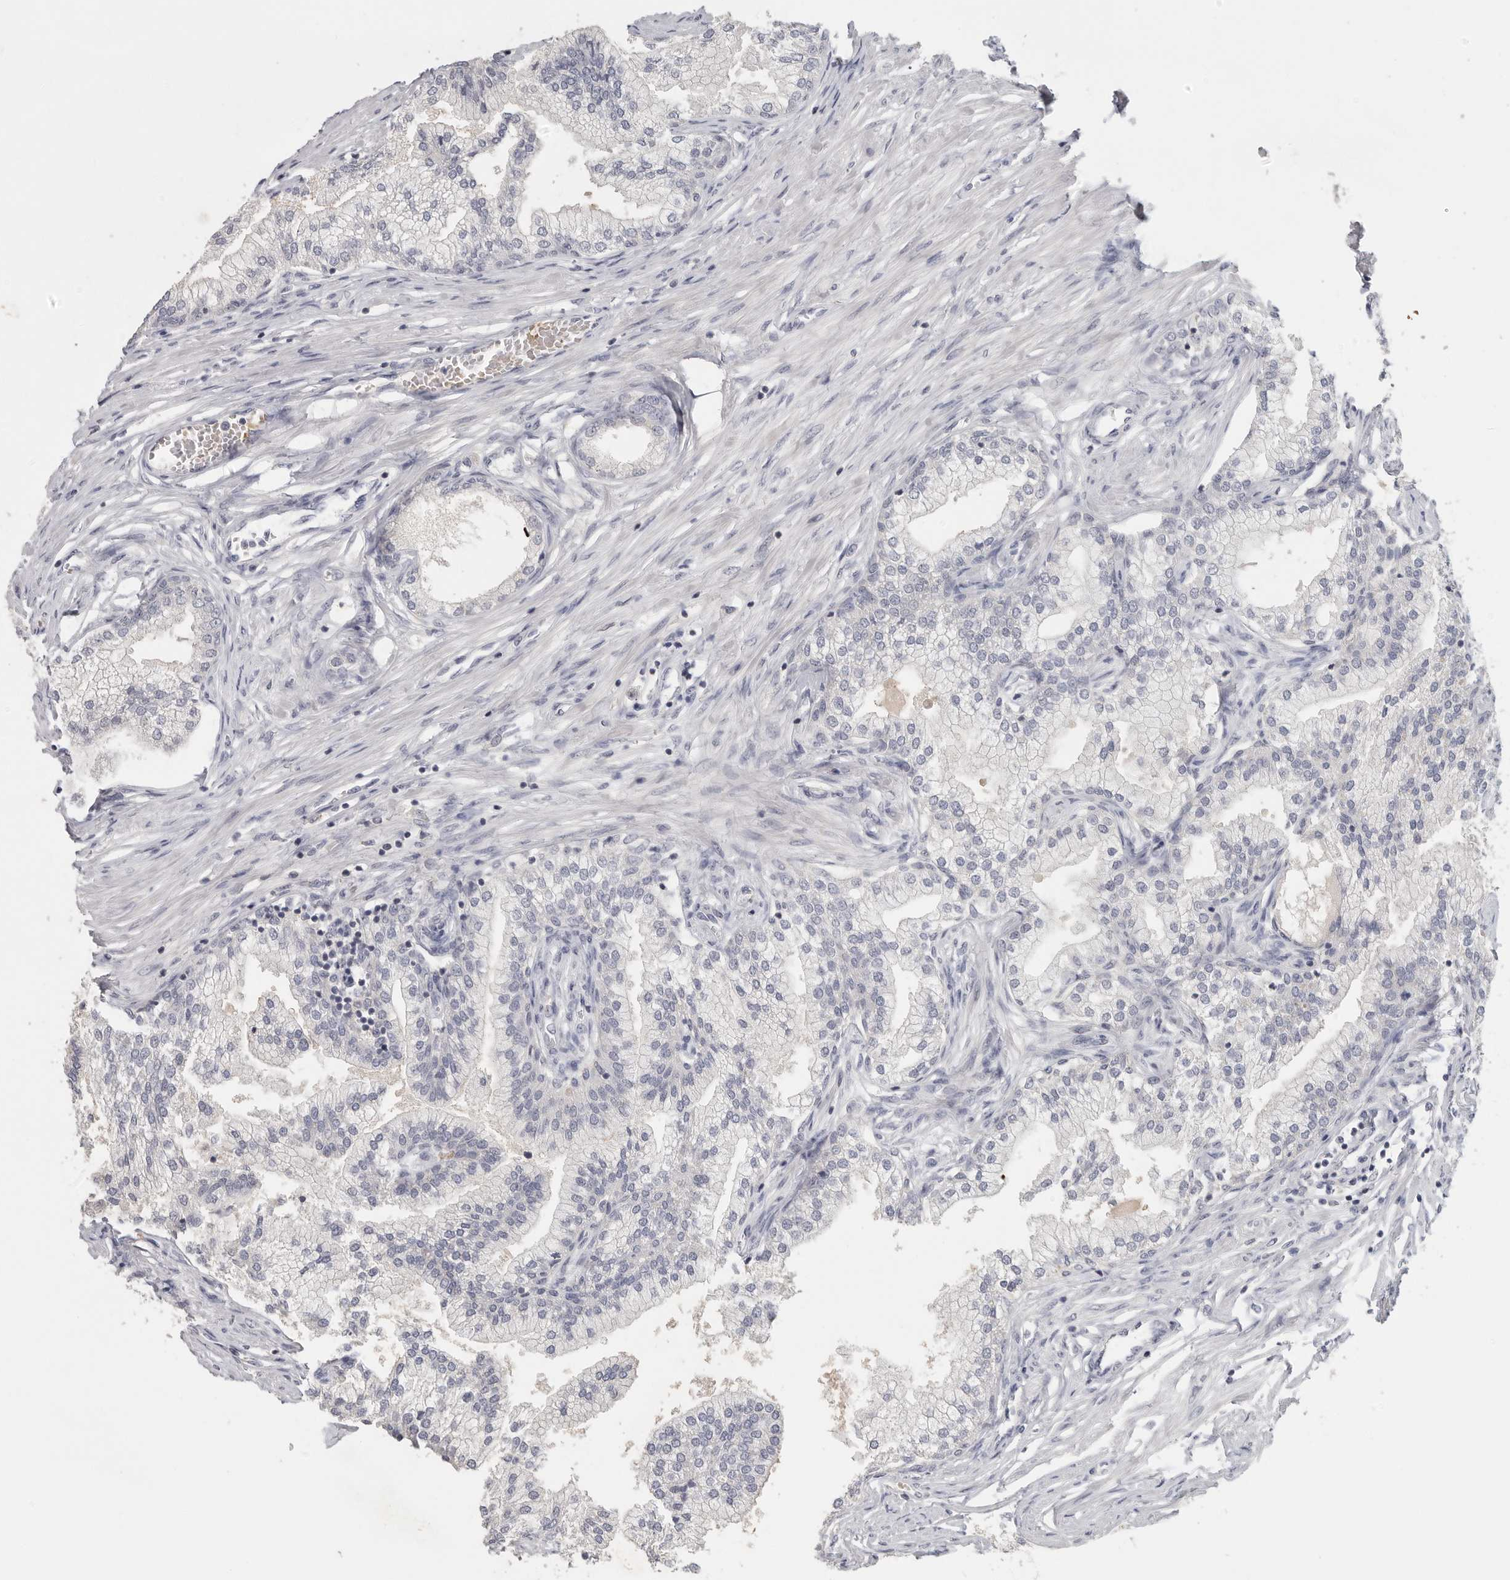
{"staining": {"intensity": "negative", "quantity": "none", "location": "none"}, "tissue": "prostate", "cell_type": "Glandular cells", "image_type": "normal", "snomed": [{"axis": "morphology", "description": "Normal tissue, NOS"}, {"axis": "morphology", "description": "Urothelial carcinoma, Low grade"}, {"axis": "topography", "description": "Urinary bladder"}, {"axis": "topography", "description": "Prostate"}], "caption": "The histopathology image displays no staining of glandular cells in normal prostate. (Stains: DAB IHC with hematoxylin counter stain, Microscopy: brightfield microscopy at high magnification).", "gene": "DNAJC11", "patient": {"sex": "male", "age": 60}}